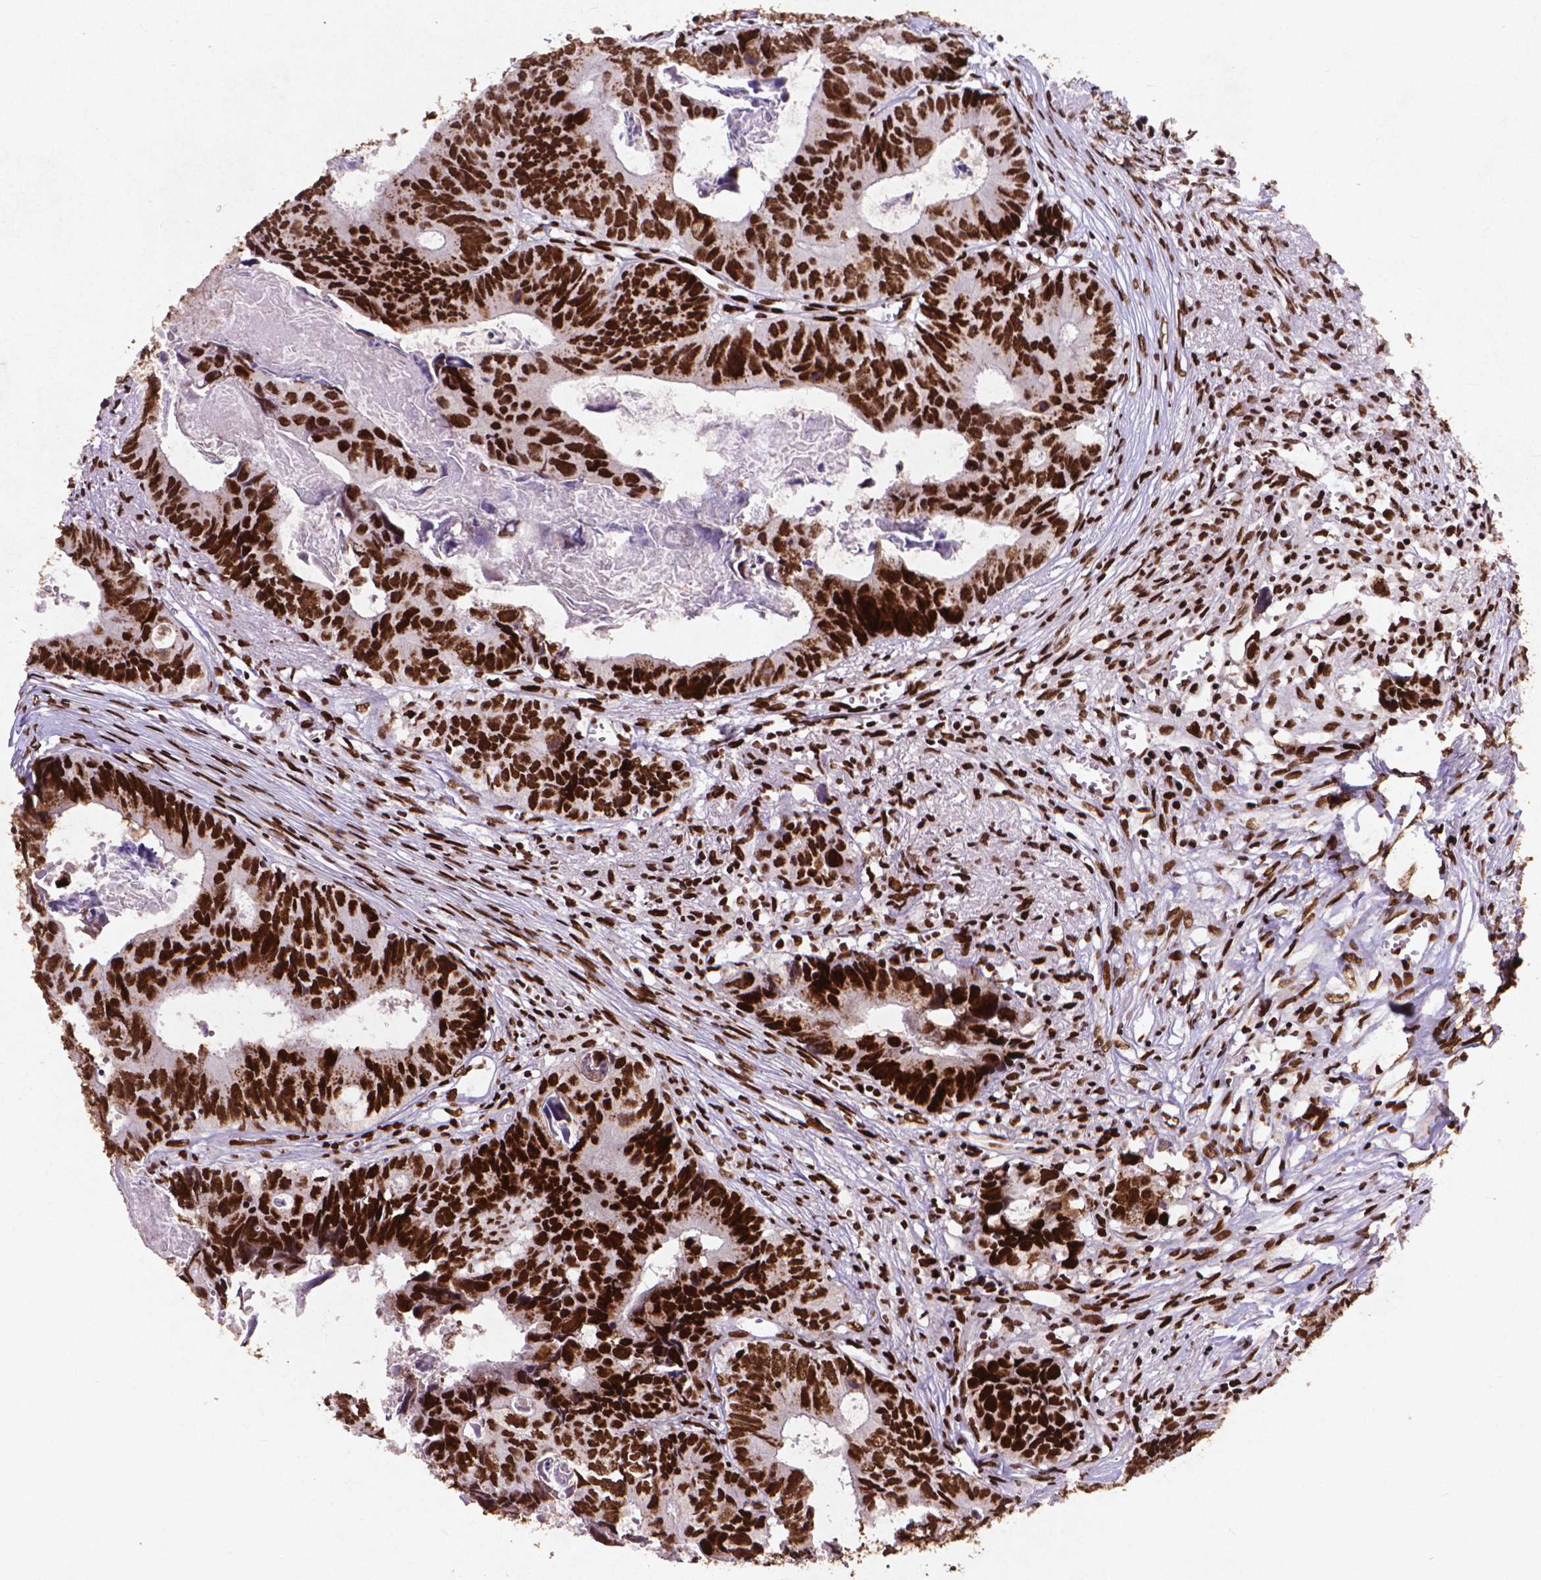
{"staining": {"intensity": "strong", "quantity": ">75%", "location": "nuclear"}, "tissue": "colorectal cancer", "cell_type": "Tumor cells", "image_type": "cancer", "snomed": [{"axis": "morphology", "description": "Adenocarcinoma, NOS"}, {"axis": "topography", "description": "Colon"}], "caption": "A brown stain highlights strong nuclear positivity of a protein in colorectal adenocarcinoma tumor cells.", "gene": "CITED2", "patient": {"sex": "female", "age": 82}}